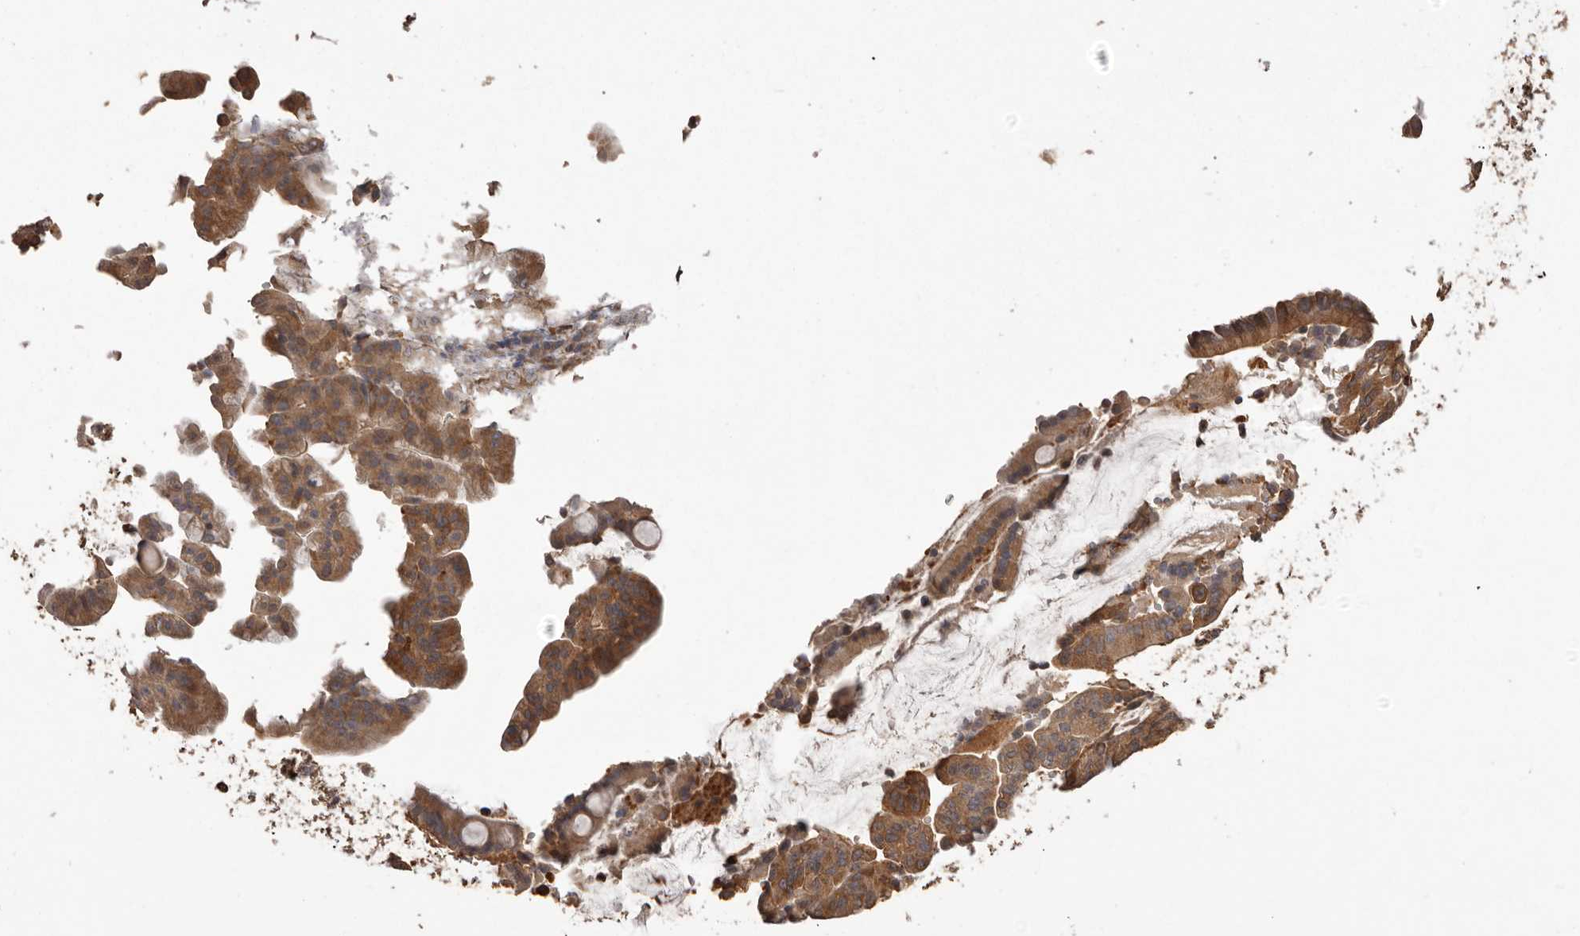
{"staining": {"intensity": "moderate", "quantity": ">75%", "location": "cytoplasmic/membranous"}, "tissue": "pancreatic cancer", "cell_type": "Tumor cells", "image_type": "cancer", "snomed": [{"axis": "morphology", "description": "Adenocarcinoma, NOS"}, {"axis": "topography", "description": "Pancreas"}], "caption": "Protein staining by IHC demonstrates moderate cytoplasmic/membranous positivity in approximately >75% of tumor cells in pancreatic cancer (adenocarcinoma).", "gene": "SLC22A3", "patient": {"sex": "male", "age": 63}}